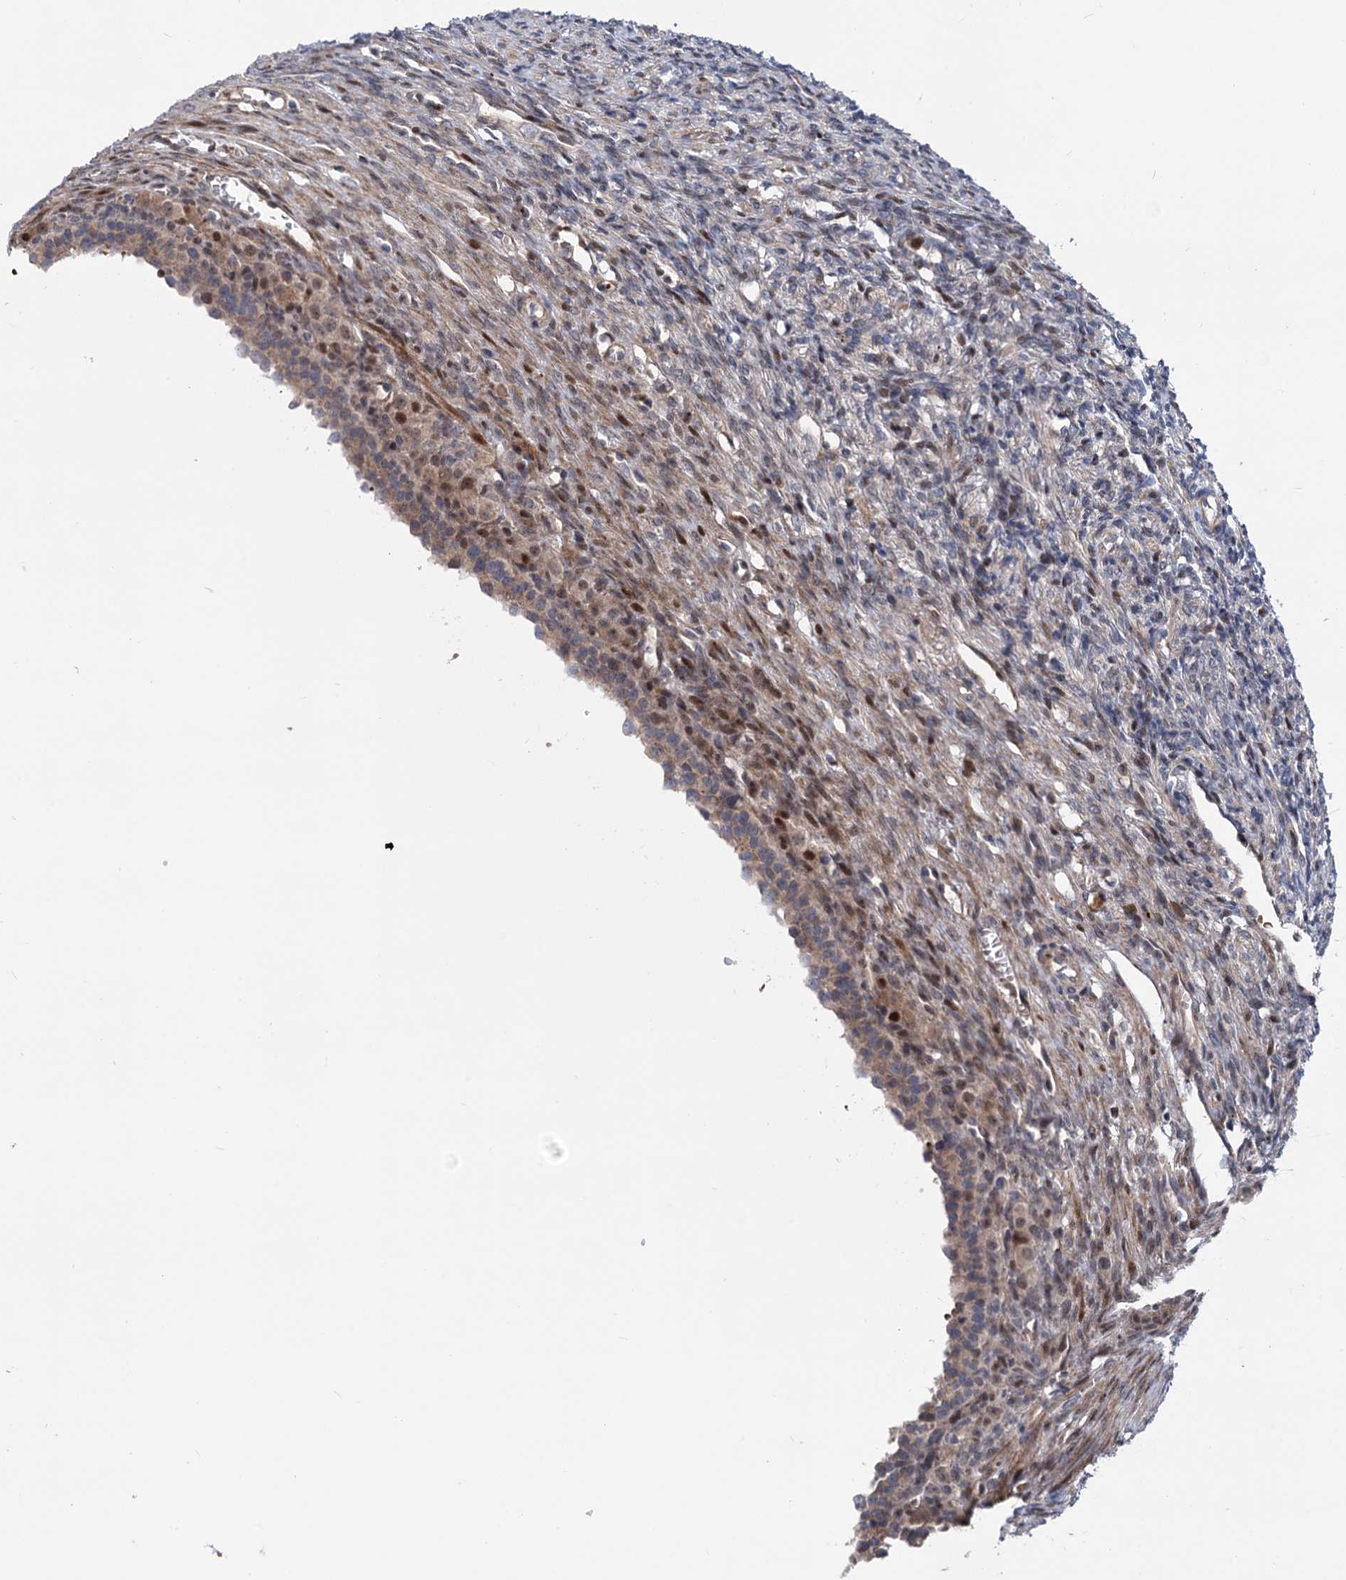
{"staining": {"intensity": "weak", "quantity": "25%-75%", "location": "cytoplasmic/membranous"}, "tissue": "ovary", "cell_type": "Follicle cells", "image_type": "normal", "snomed": [{"axis": "morphology", "description": "Normal tissue, NOS"}, {"axis": "topography", "description": "Ovary"}], "caption": "Immunohistochemical staining of normal ovary exhibits 25%-75% levels of weak cytoplasmic/membranous protein positivity in approximately 25%-75% of follicle cells. (Stains: DAB (3,3'-diaminobenzidine) in brown, nuclei in blue, Microscopy: brightfield microscopy at high magnification).", "gene": "UBR1", "patient": {"sex": "female", "age": 27}}